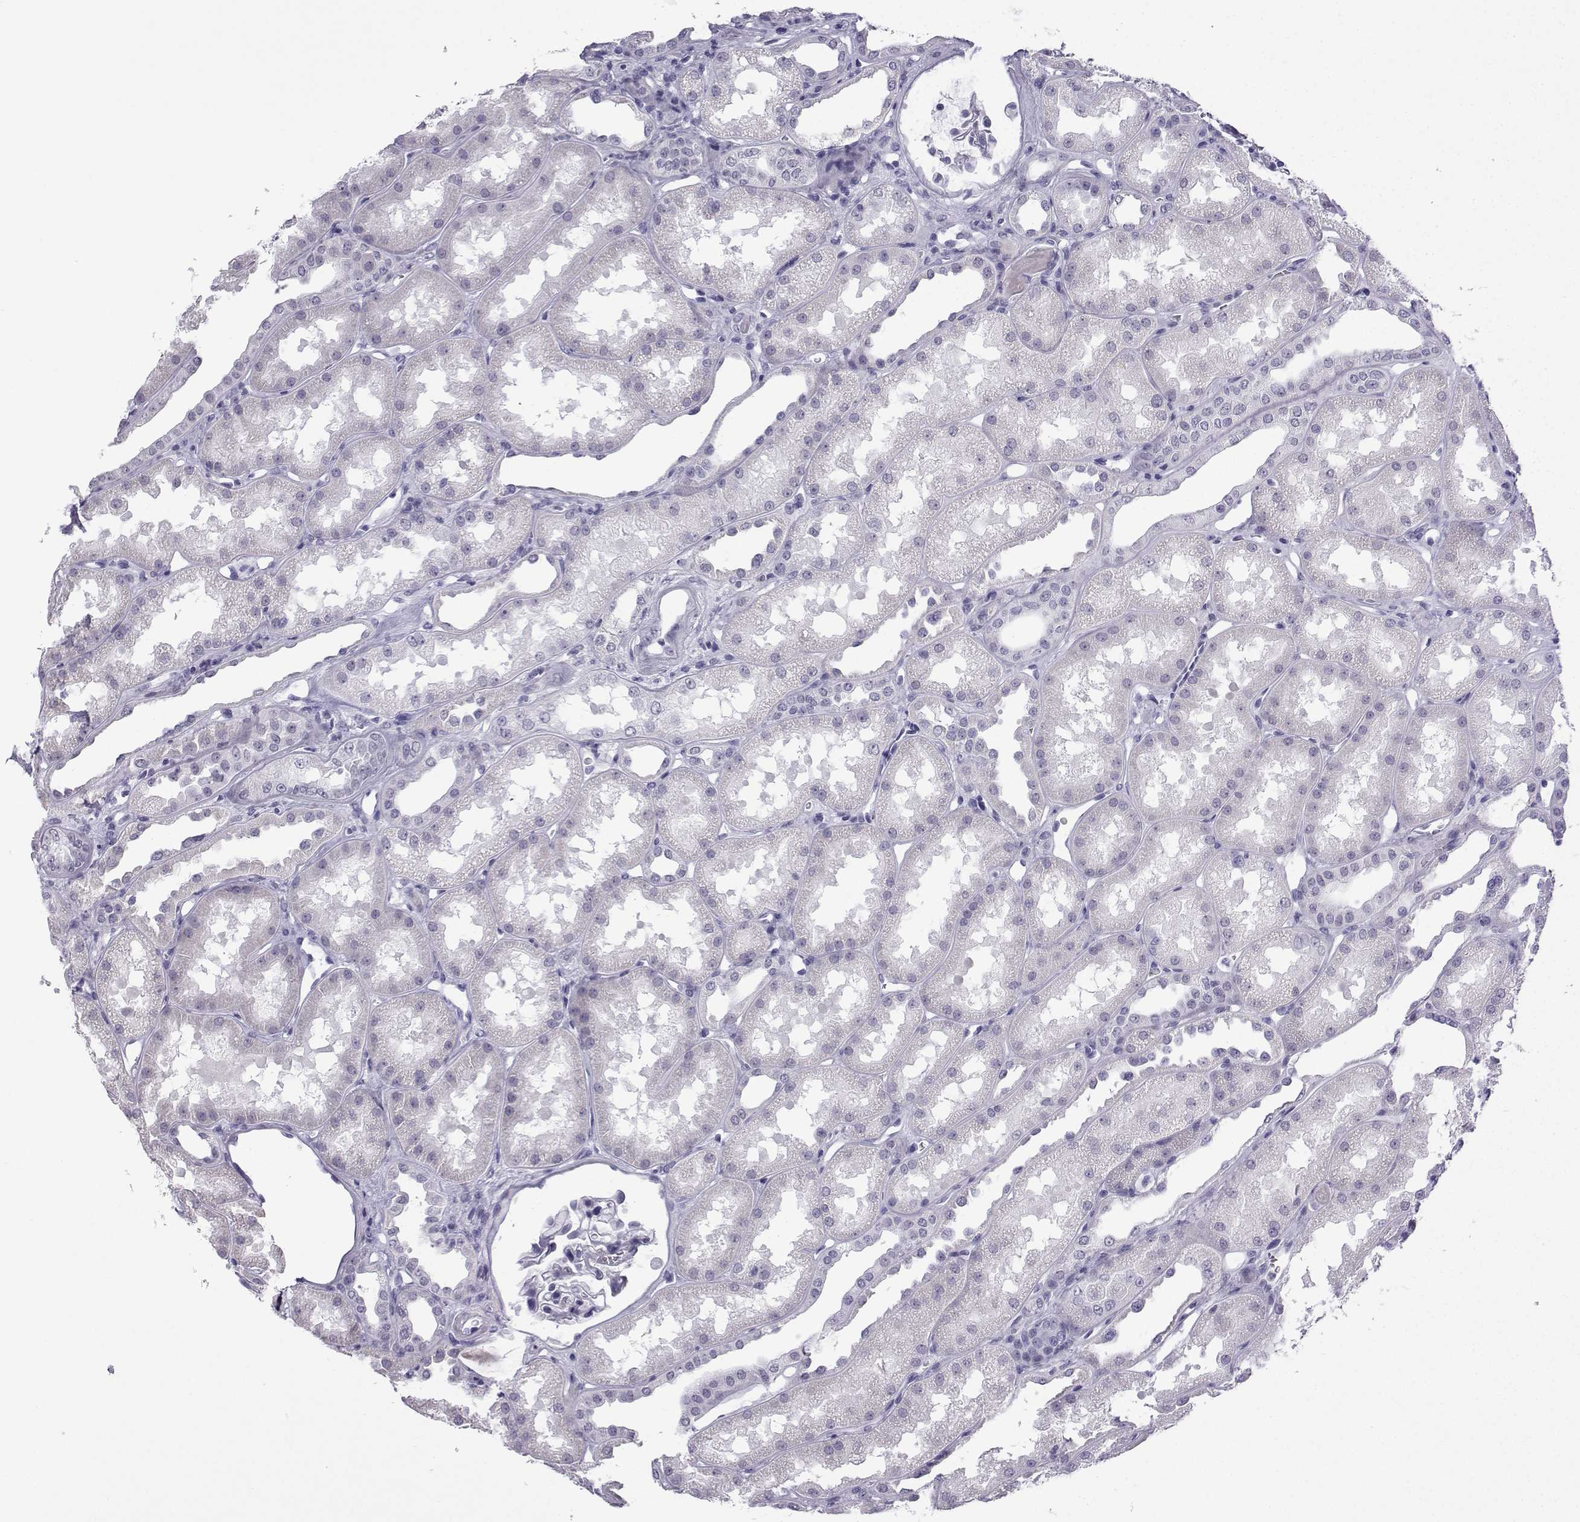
{"staining": {"intensity": "negative", "quantity": "none", "location": "none"}, "tissue": "kidney", "cell_type": "Cells in glomeruli", "image_type": "normal", "snomed": [{"axis": "morphology", "description": "Normal tissue, NOS"}, {"axis": "topography", "description": "Kidney"}], "caption": "This is an immunohistochemistry (IHC) histopathology image of benign human kidney. There is no staining in cells in glomeruli.", "gene": "MRGBP", "patient": {"sex": "male", "age": 61}}